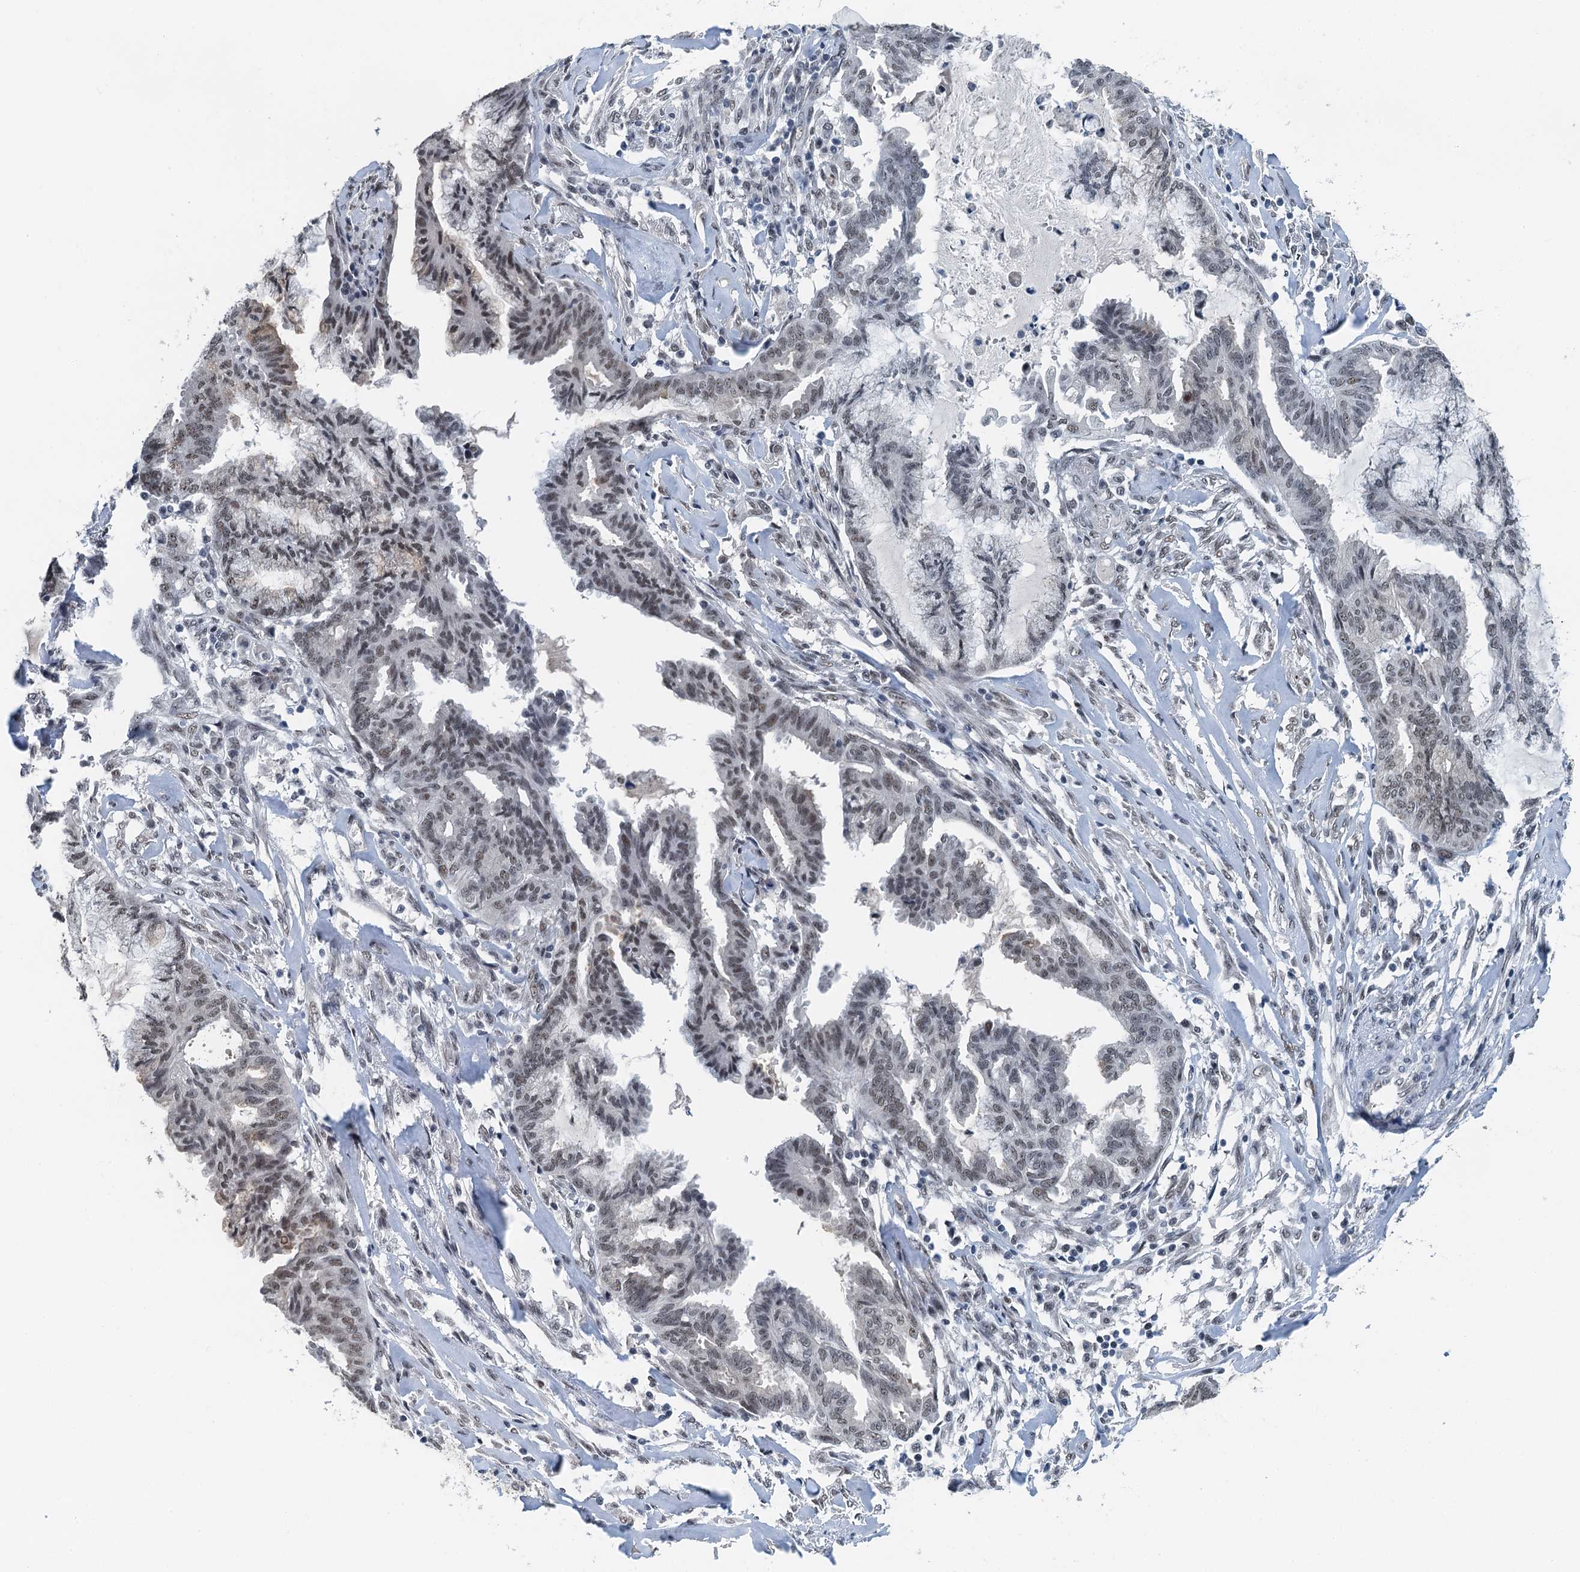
{"staining": {"intensity": "weak", "quantity": ">75%", "location": "nuclear"}, "tissue": "endometrial cancer", "cell_type": "Tumor cells", "image_type": "cancer", "snomed": [{"axis": "morphology", "description": "Adenocarcinoma, NOS"}, {"axis": "topography", "description": "Endometrium"}], "caption": "This is a micrograph of immunohistochemistry (IHC) staining of endometrial cancer (adenocarcinoma), which shows weak expression in the nuclear of tumor cells.", "gene": "MTA3", "patient": {"sex": "female", "age": 86}}